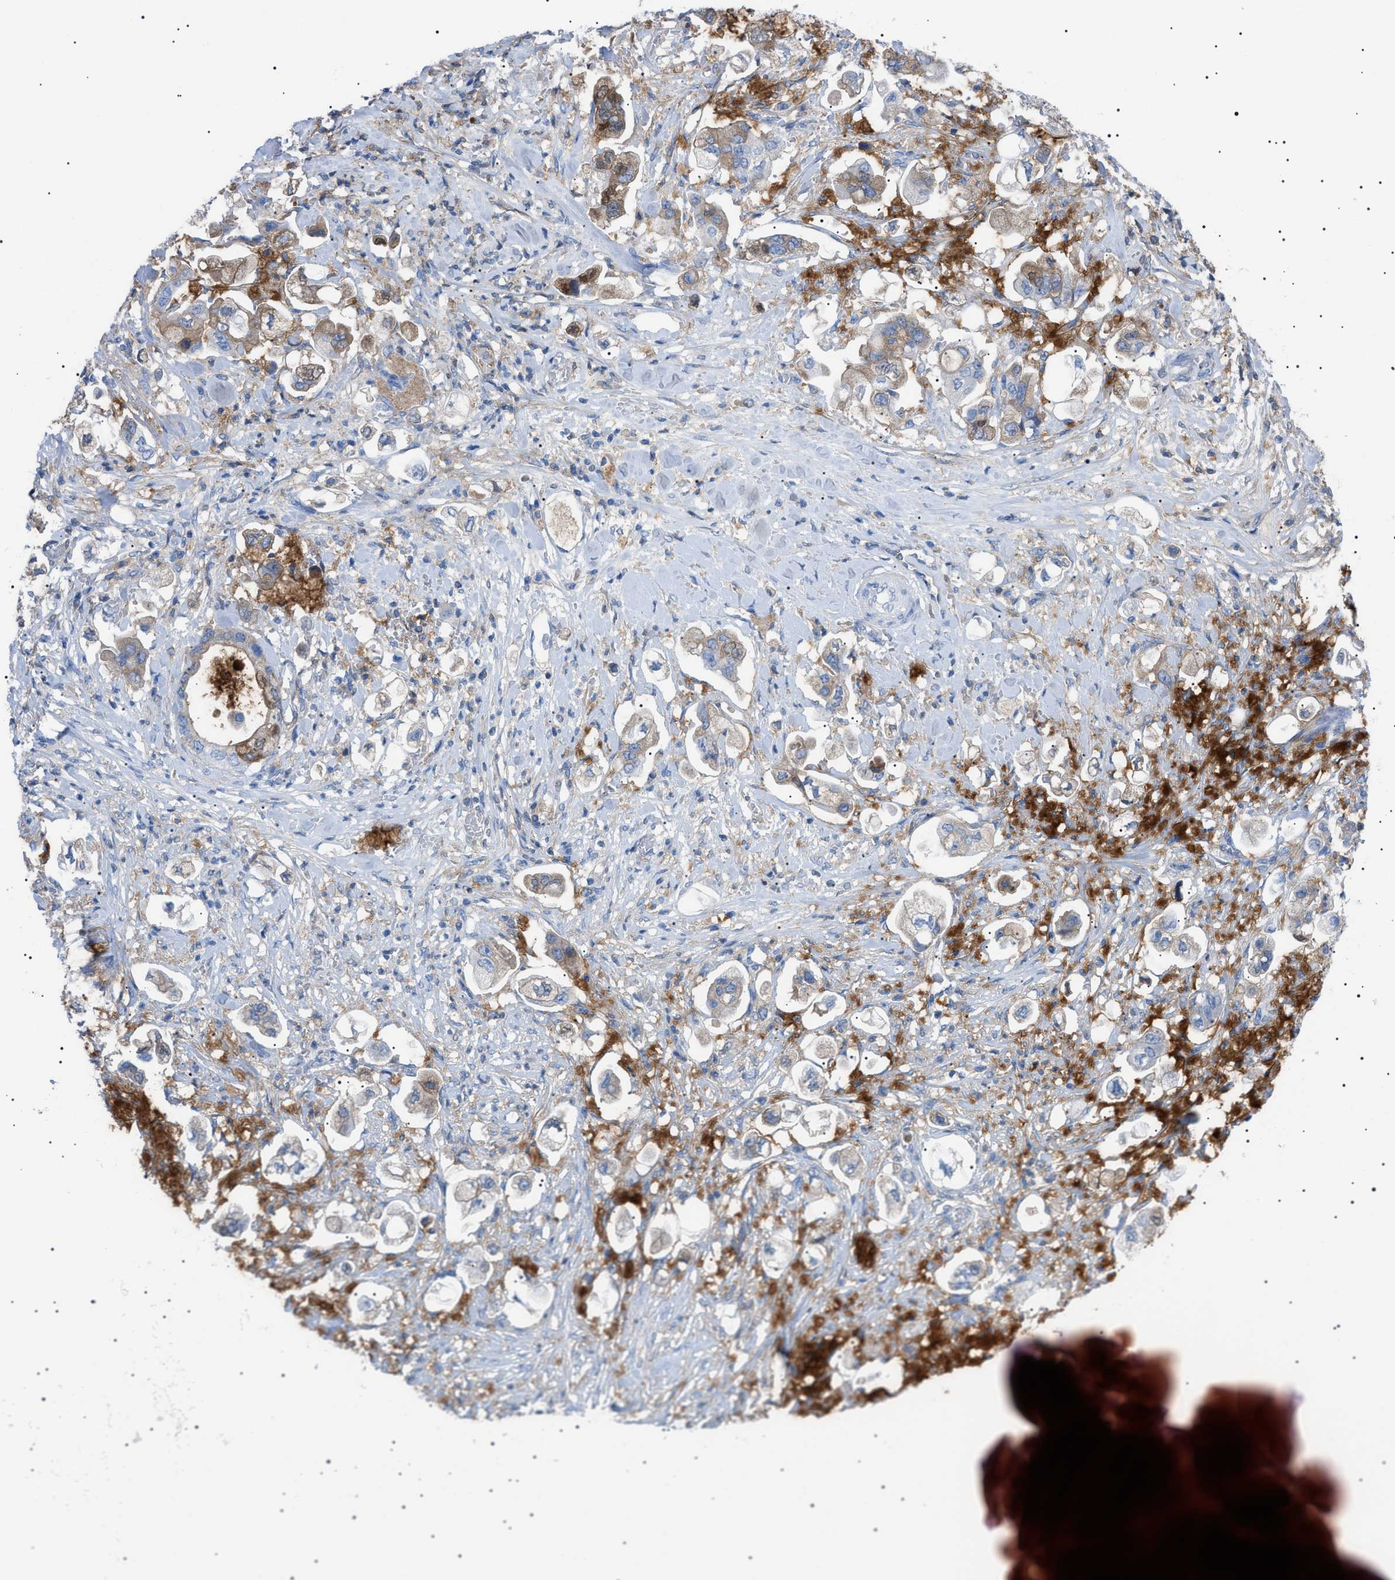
{"staining": {"intensity": "weak", "quantity": "25%-75%", "location": "cytoplasmic/membranous"}, "tissue": "stomach cancer", "cell_type": "Tumor cells", "image_type": "cancer", "snomed": [{"axis": "morphology", "description": "Adenocarcinoma, NOS"}, {"axis": "topography", "description": "Stomach"}], "caption": "Immunohistochemistry (IHC) image of neoplastic tissue: human stomach cancer (adenocarcinoma) stained using immunohistochemistry (IHC) displays low levels of weak protein expression localized specifically in the cytoplasmic/membranous of tumor cells, appearing as a cytoplasmic/membranous brown color.", "gene": "LPA", "patient": {"sex": "male", "age": 62}}